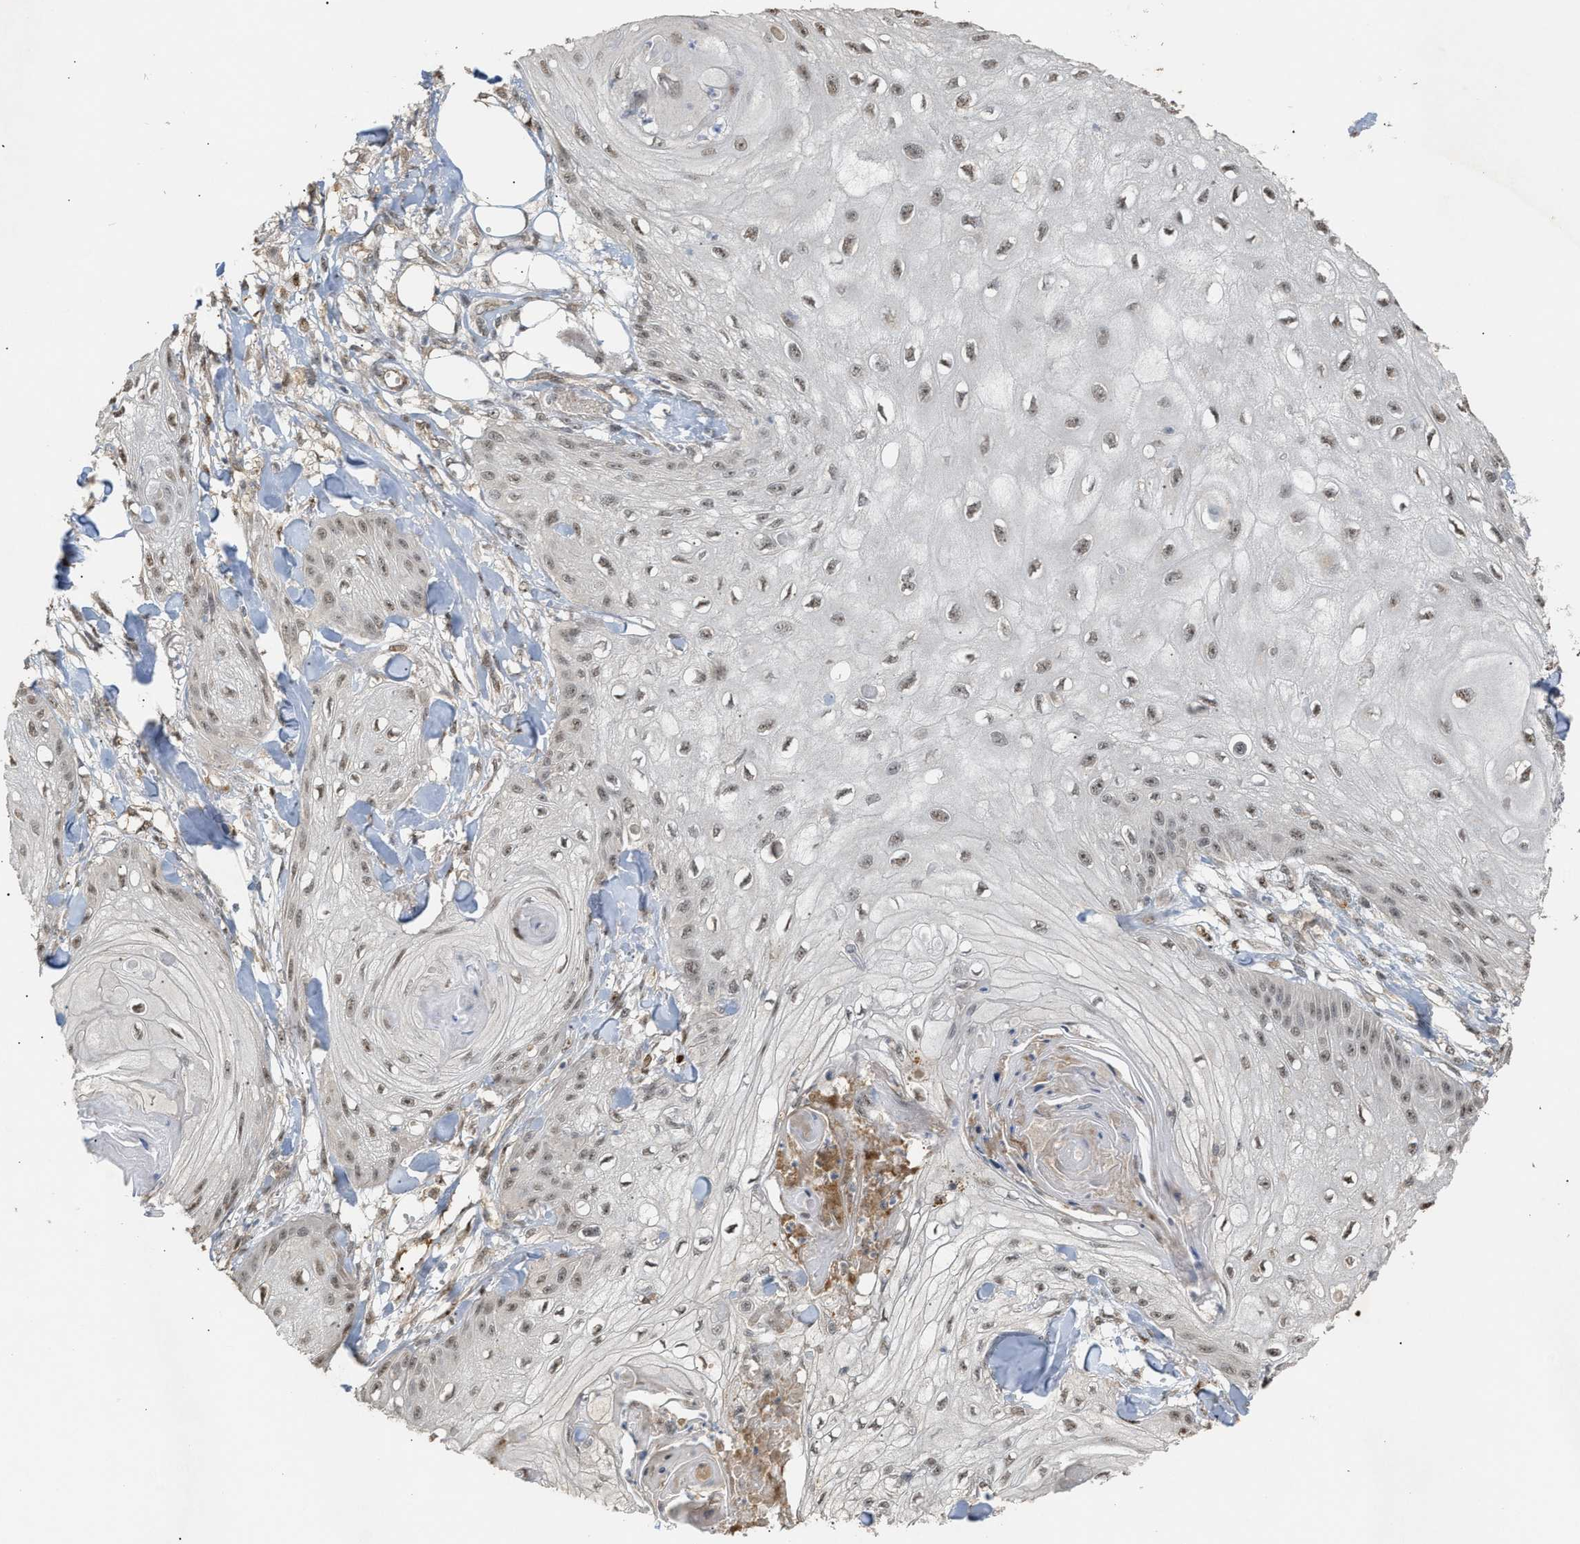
{"staining": {"intensity": "weak", "quantity": ">75%", "location": "nuclear"}, "tissue": "skin cancer", "cell_type": "Tumor cells", "image_type": "cancer", "snomed": [{"axis": "morphology", "description": "Squamous cell carcinoma, NOS"}, {"axis": "topography", "description": "Skin"}], "caption": "A brown stain labels weak nuclear staining of a protein in squamous cell carcinoma (skin) tumor cells.", "gene": "ZFAND5", "patient": {"sex": "male", "age": 74}}